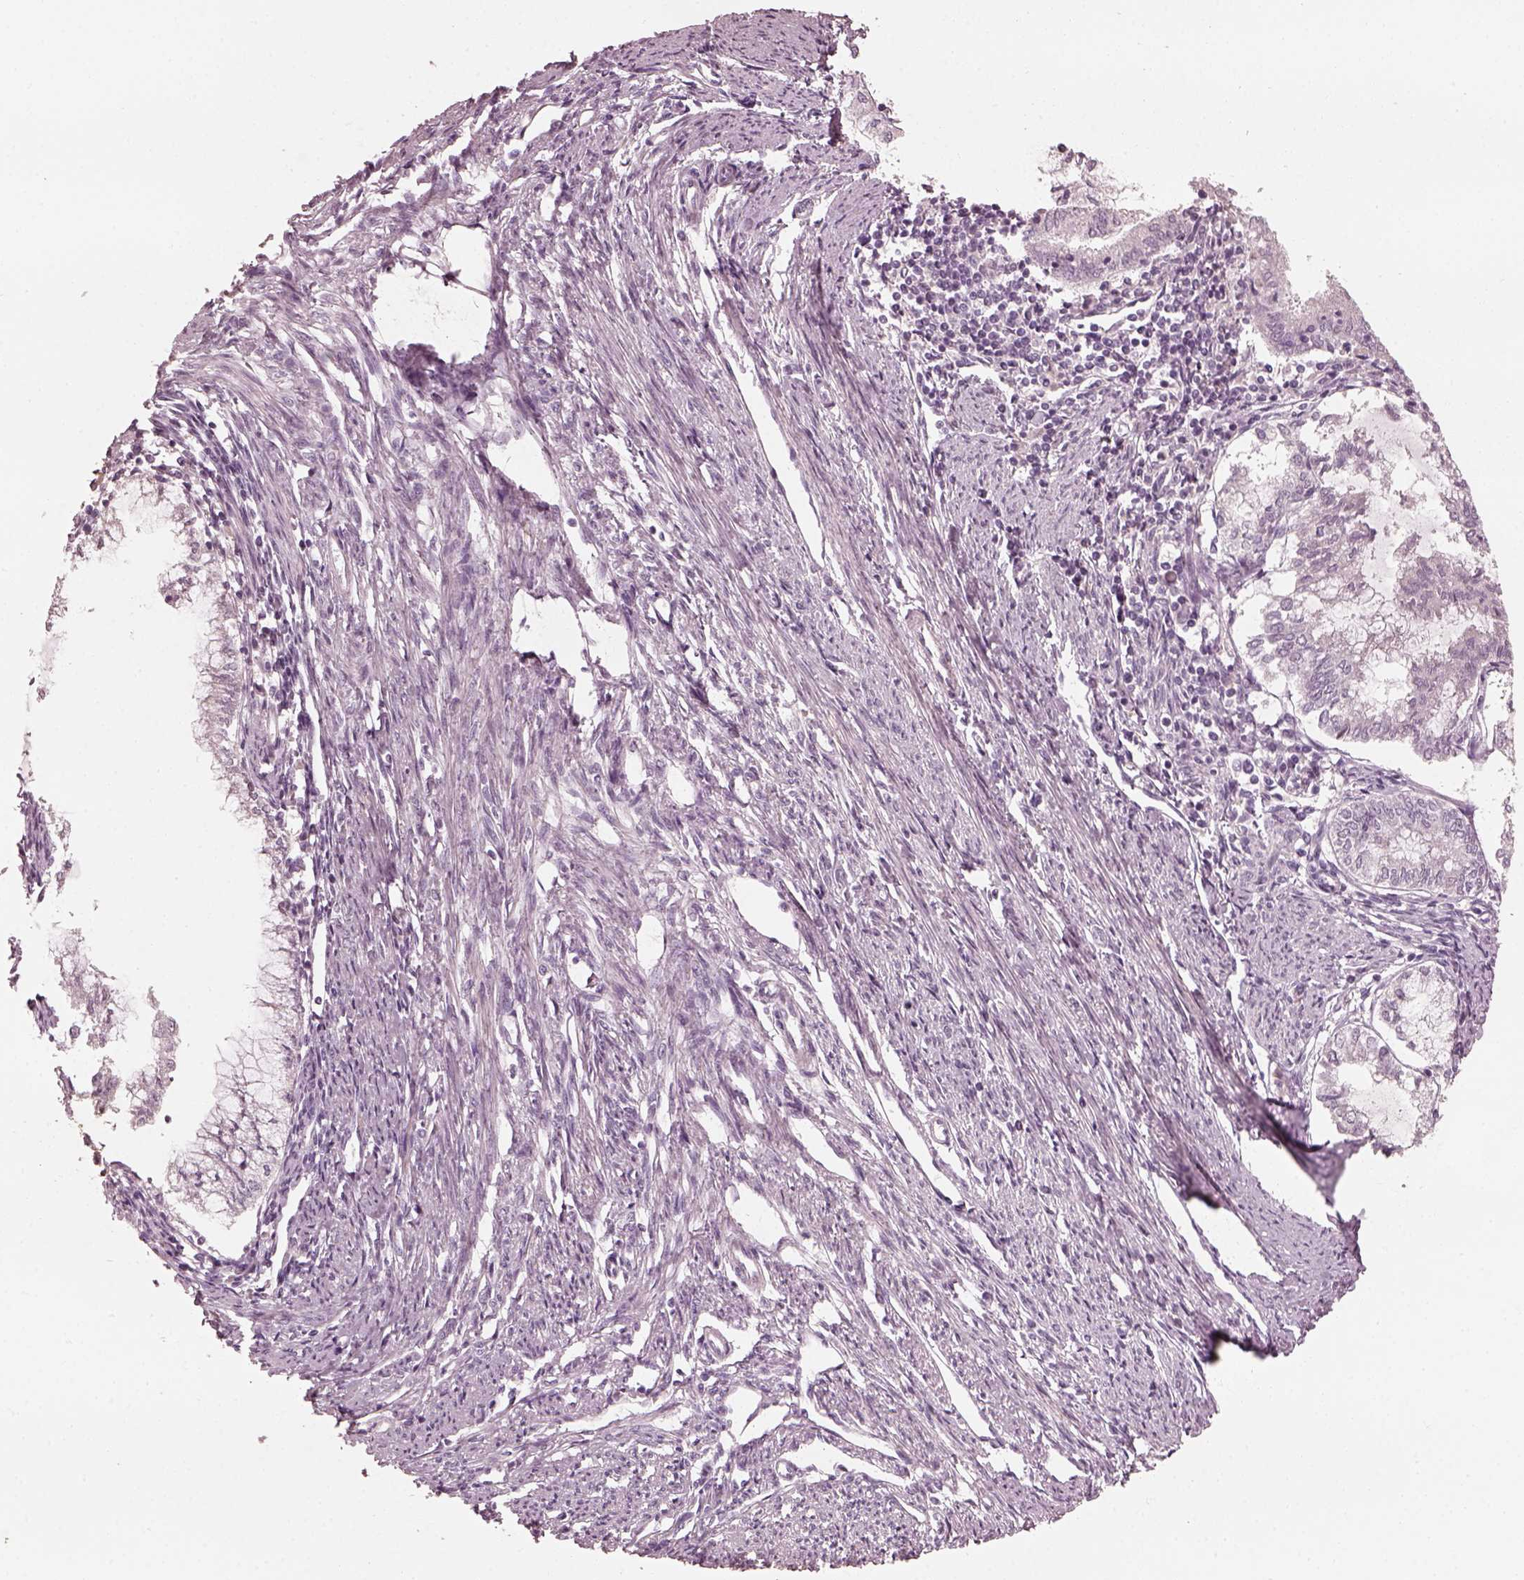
{"staining": {"intensity": "negative", "quantity": "none", "location": "none"}, "tissue": "endometrial cancer", "cell_type": "Tumor cells", "image_type": "cancer", "snomed": [{"axis": "morphology", "description": "Adenocarcinoma, NOS"}, {"axis": "topography", "description": "Endometrium"}], "caption": "This is a micrograph of IHC staining of endometrial cancer, which shows no positivity in tumor cells. (DAB IHC visualized using brightfield microscopy, high magnification).", "gene": "OPTC", "patient": {"sex": "female", "age": 79}}